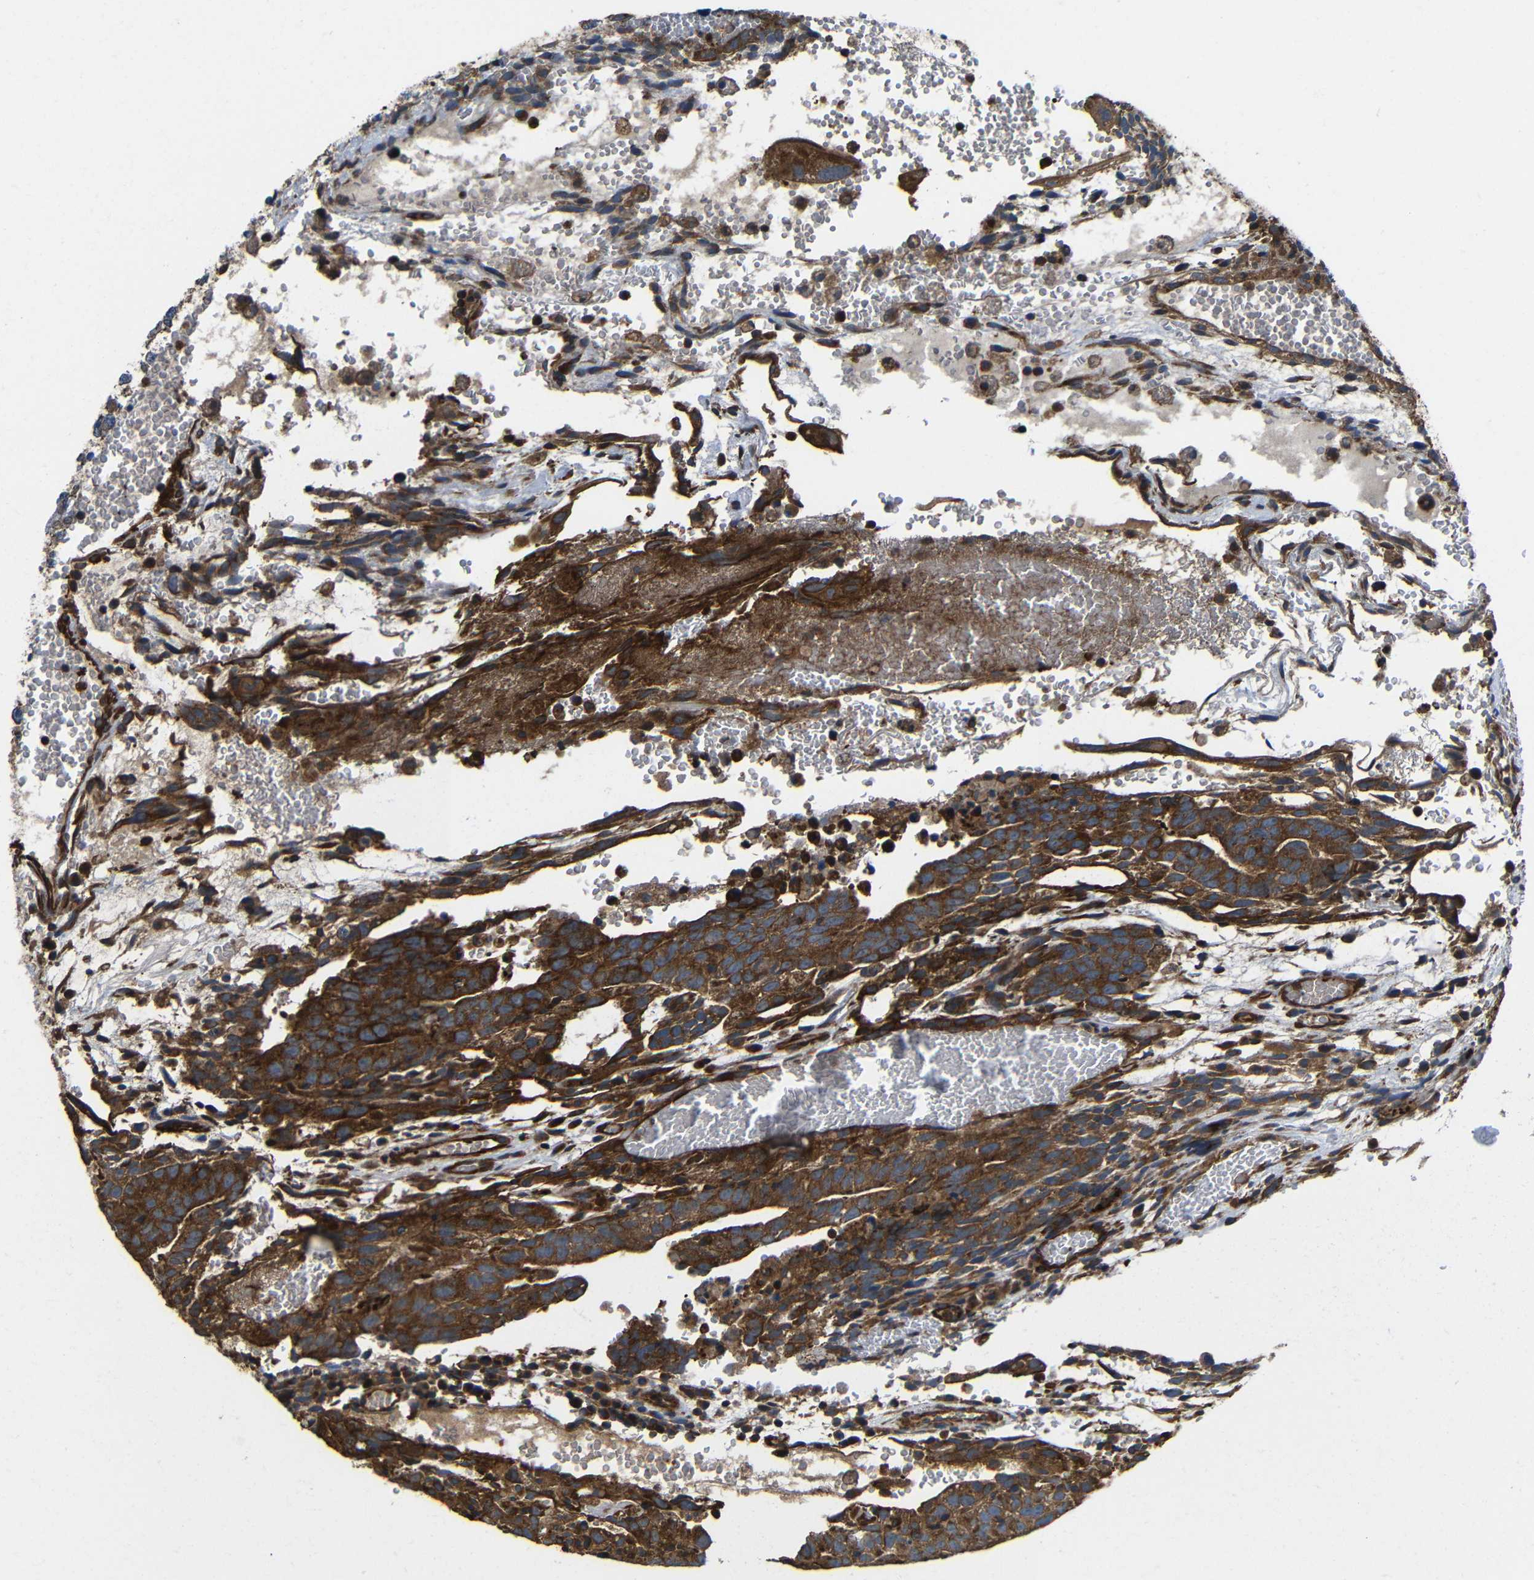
{"staining": {"intensity": "strong", "quantity": ">75%", "location": "cytoplasmic/membranous"}, "tissue": "testis cancer", "cell_type": "Tumor cells", "image_type": "cancer", "snomed": [{"axis": "morphology", "description": "Seminoma, NOS"}, {"axis": "morphology", "description": "Carcinoma, Embryonal, NOS"}, {"axis": "topography", "description": "Testis"}], "caption": "Tumor cells show high levels of strong cytoplasmic/membranous positivity in about >75% of cells in human seminoma (testis). The protein of interest is shown in brown color, while the nuclei are stained blue.", "gene": "PTCH1", "patient": {"sex": "male", "age": 52}}